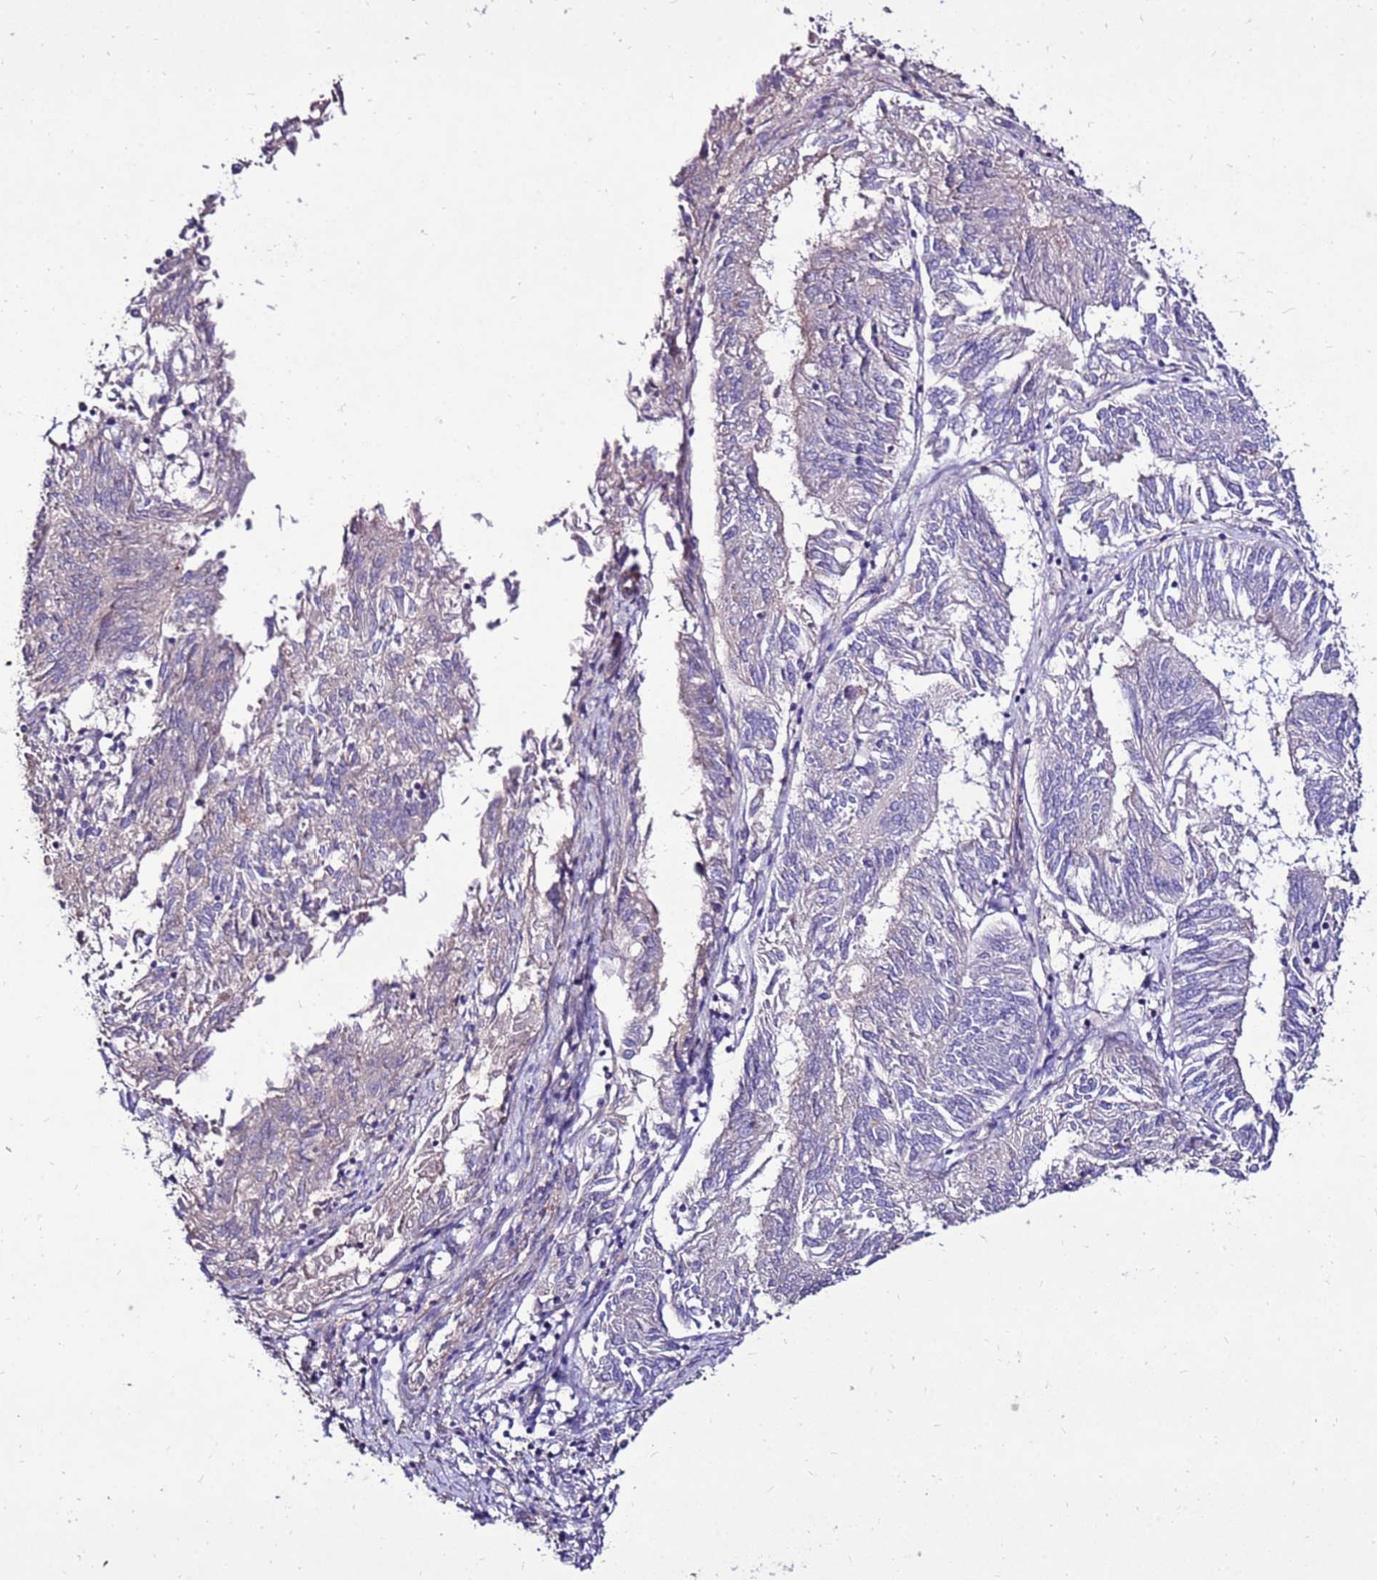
{"staining": {"intensity": "negative", "quantity": "none", "location": "none"}, "tissue": "endometrial cancer", "cell_type": "Tumor cells", "image_type": "cancer", "snomed": [{"axis": "morphology", "description": "Adenocarcinoma, NOS"}, {"axis": "topography", "description": "Endometrium"}], "caption": "Tumor cells are negative for brown protein staining in adenocarcinoma (endometrial).", "gene": "TMEM106C", "patient": {"sex": "female", "age": 58}}